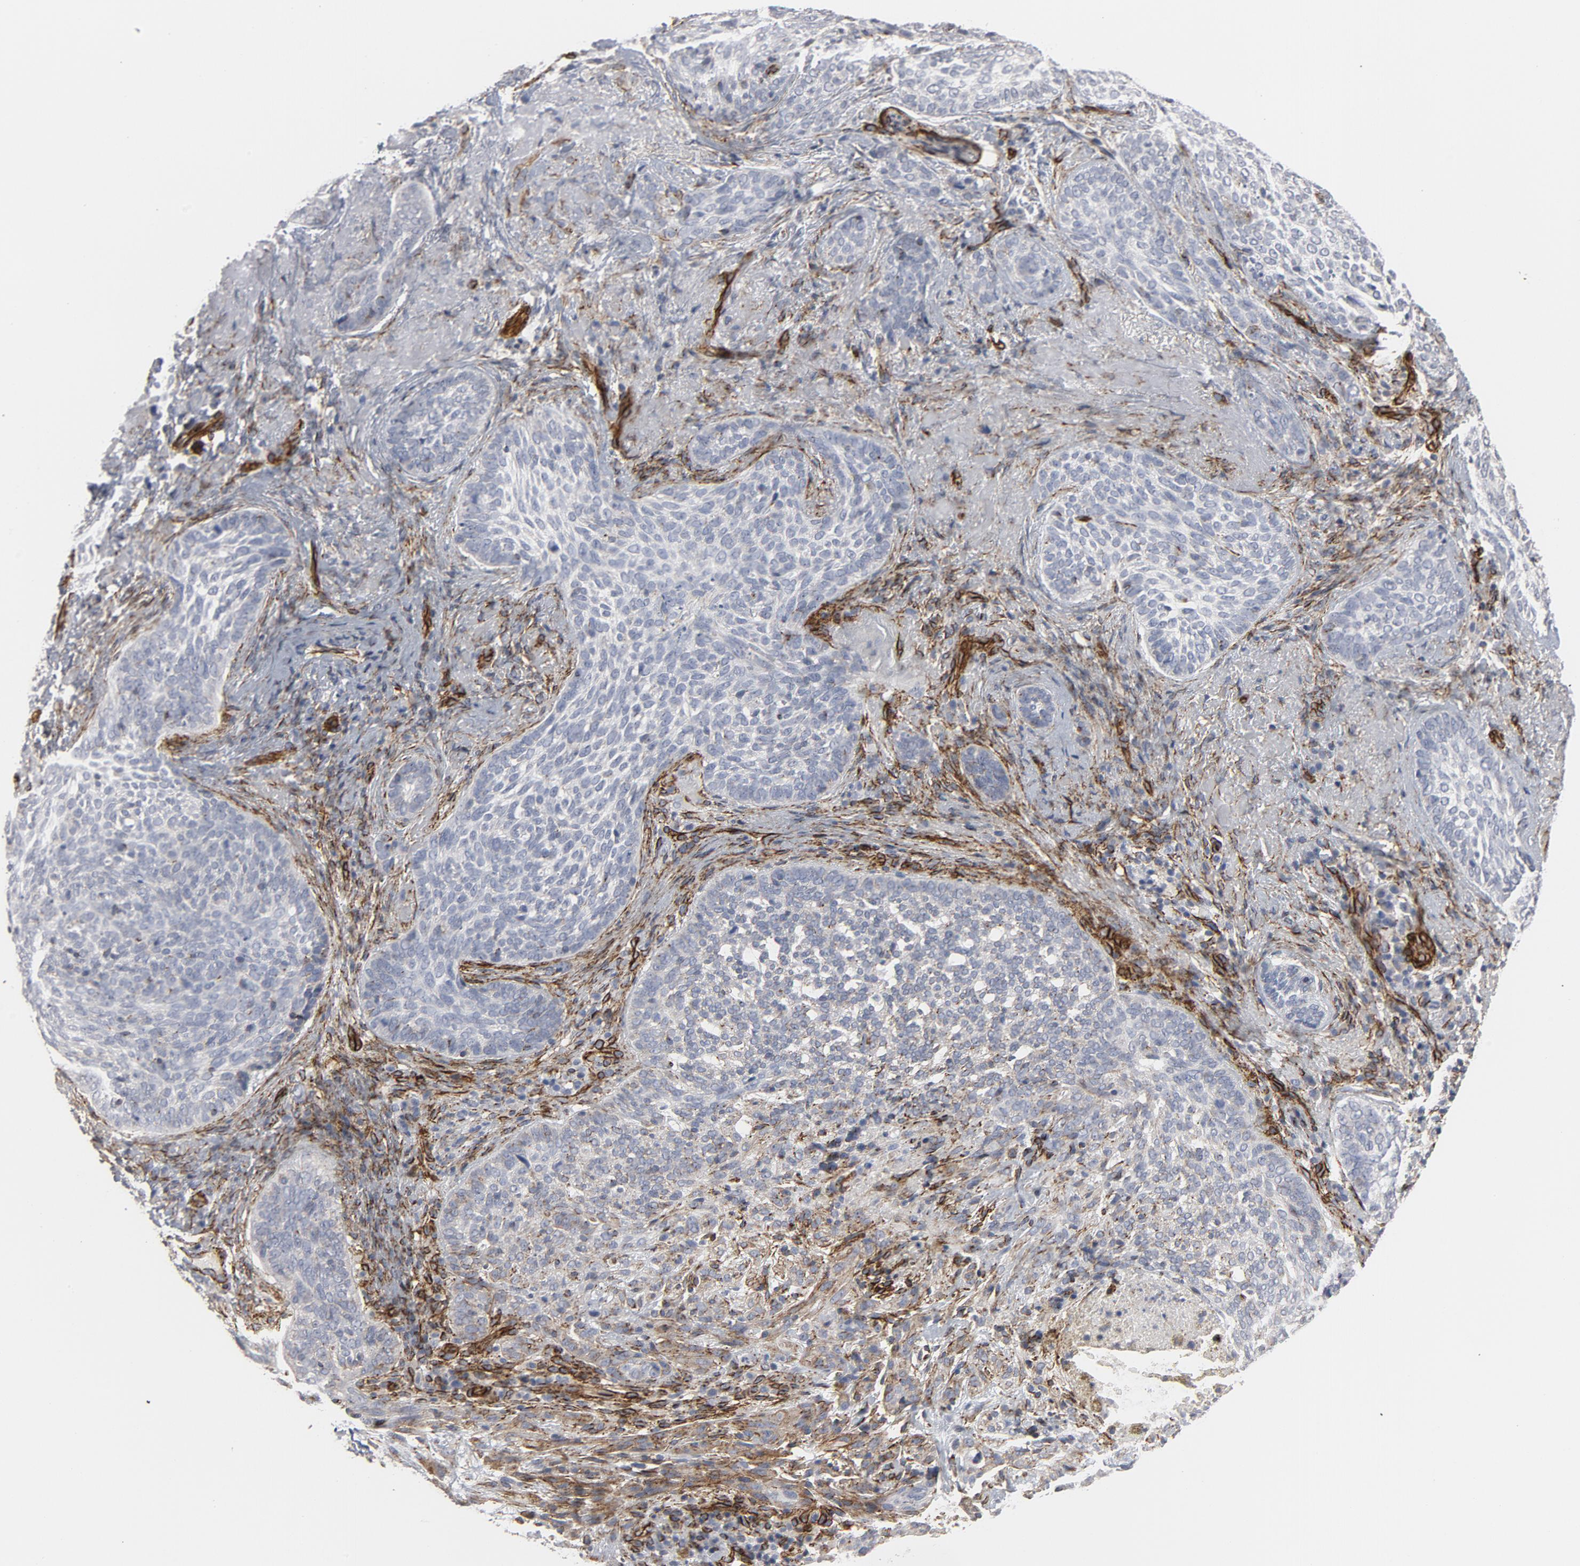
{"staining": {"intensity": "negative", "quantity": "none", "location": "none"}, "tissue": "skin cancer", "cell_type": "Tumor cells", "image_type": "cancer", "snomed": [{"axis": "morphology", "description": "Basal cell carcinoma"}, {"axis": "topography", "description": "Skin"}], "caption": "Tumor cells show no significant expression in basal cell carcinoma (skin).", "gene": "GNG2", "patient": {"sex": "male", "age": 91}}